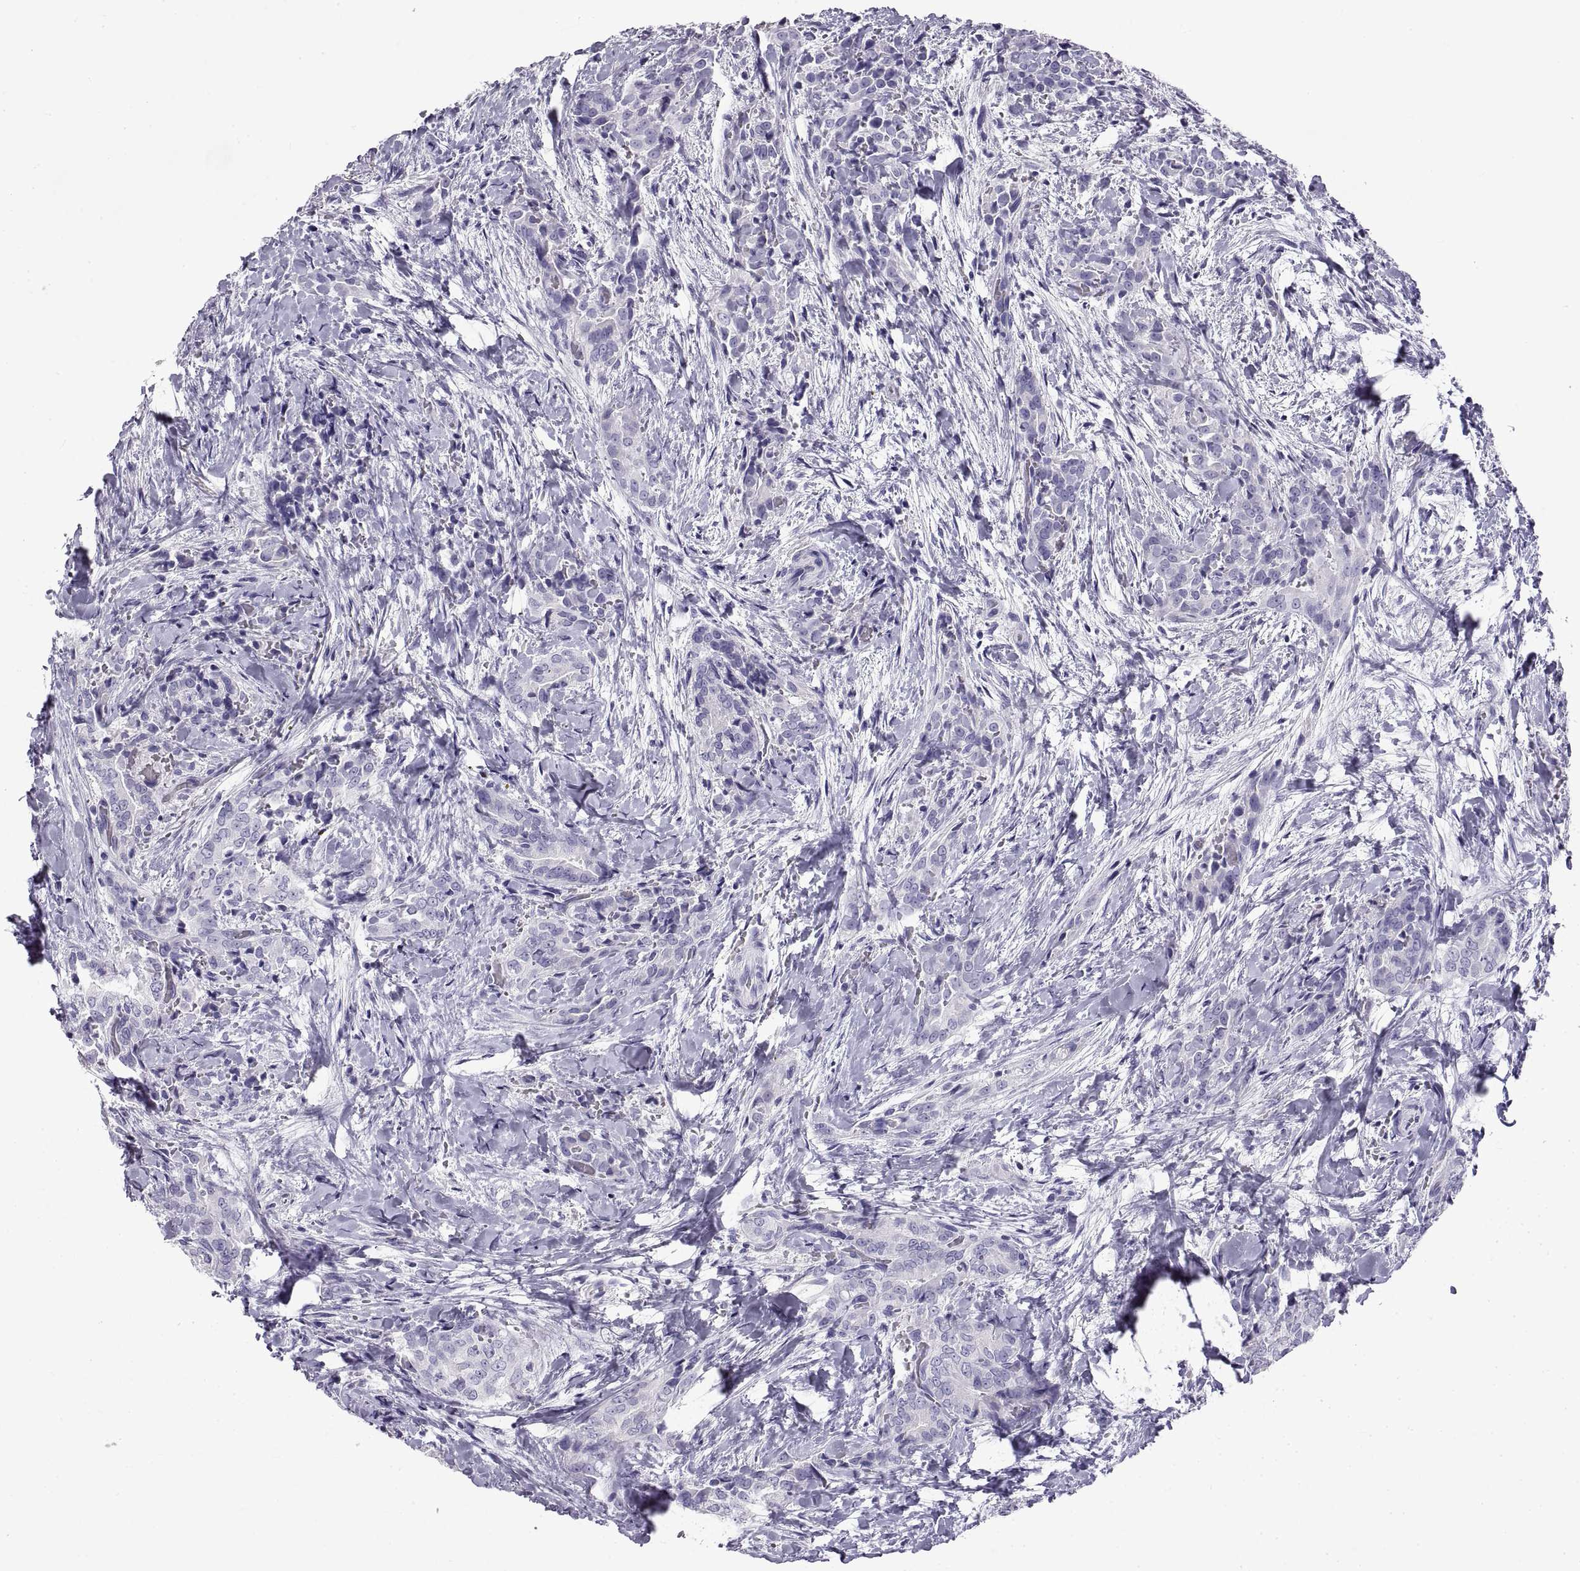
{"staining": {"intensity": "negative", "quantity": "none", "location": "none"}, "tissue": "thyroid cancer", "cell_type": "Tumor cells", "image_type": "cancer", "snomed": [{"axis": "morphology", "description": "Papillary adenocarcinoma, NOS"}, {"axis": "topography", "description": "Thyroid gland"}], "caption": "IHC of human papillary adenocarcinoma (thyroid) demonstrates no expression in tumor cells.", "gene": "RLBP1", "patient": {"sex": "male", "age": 61}}